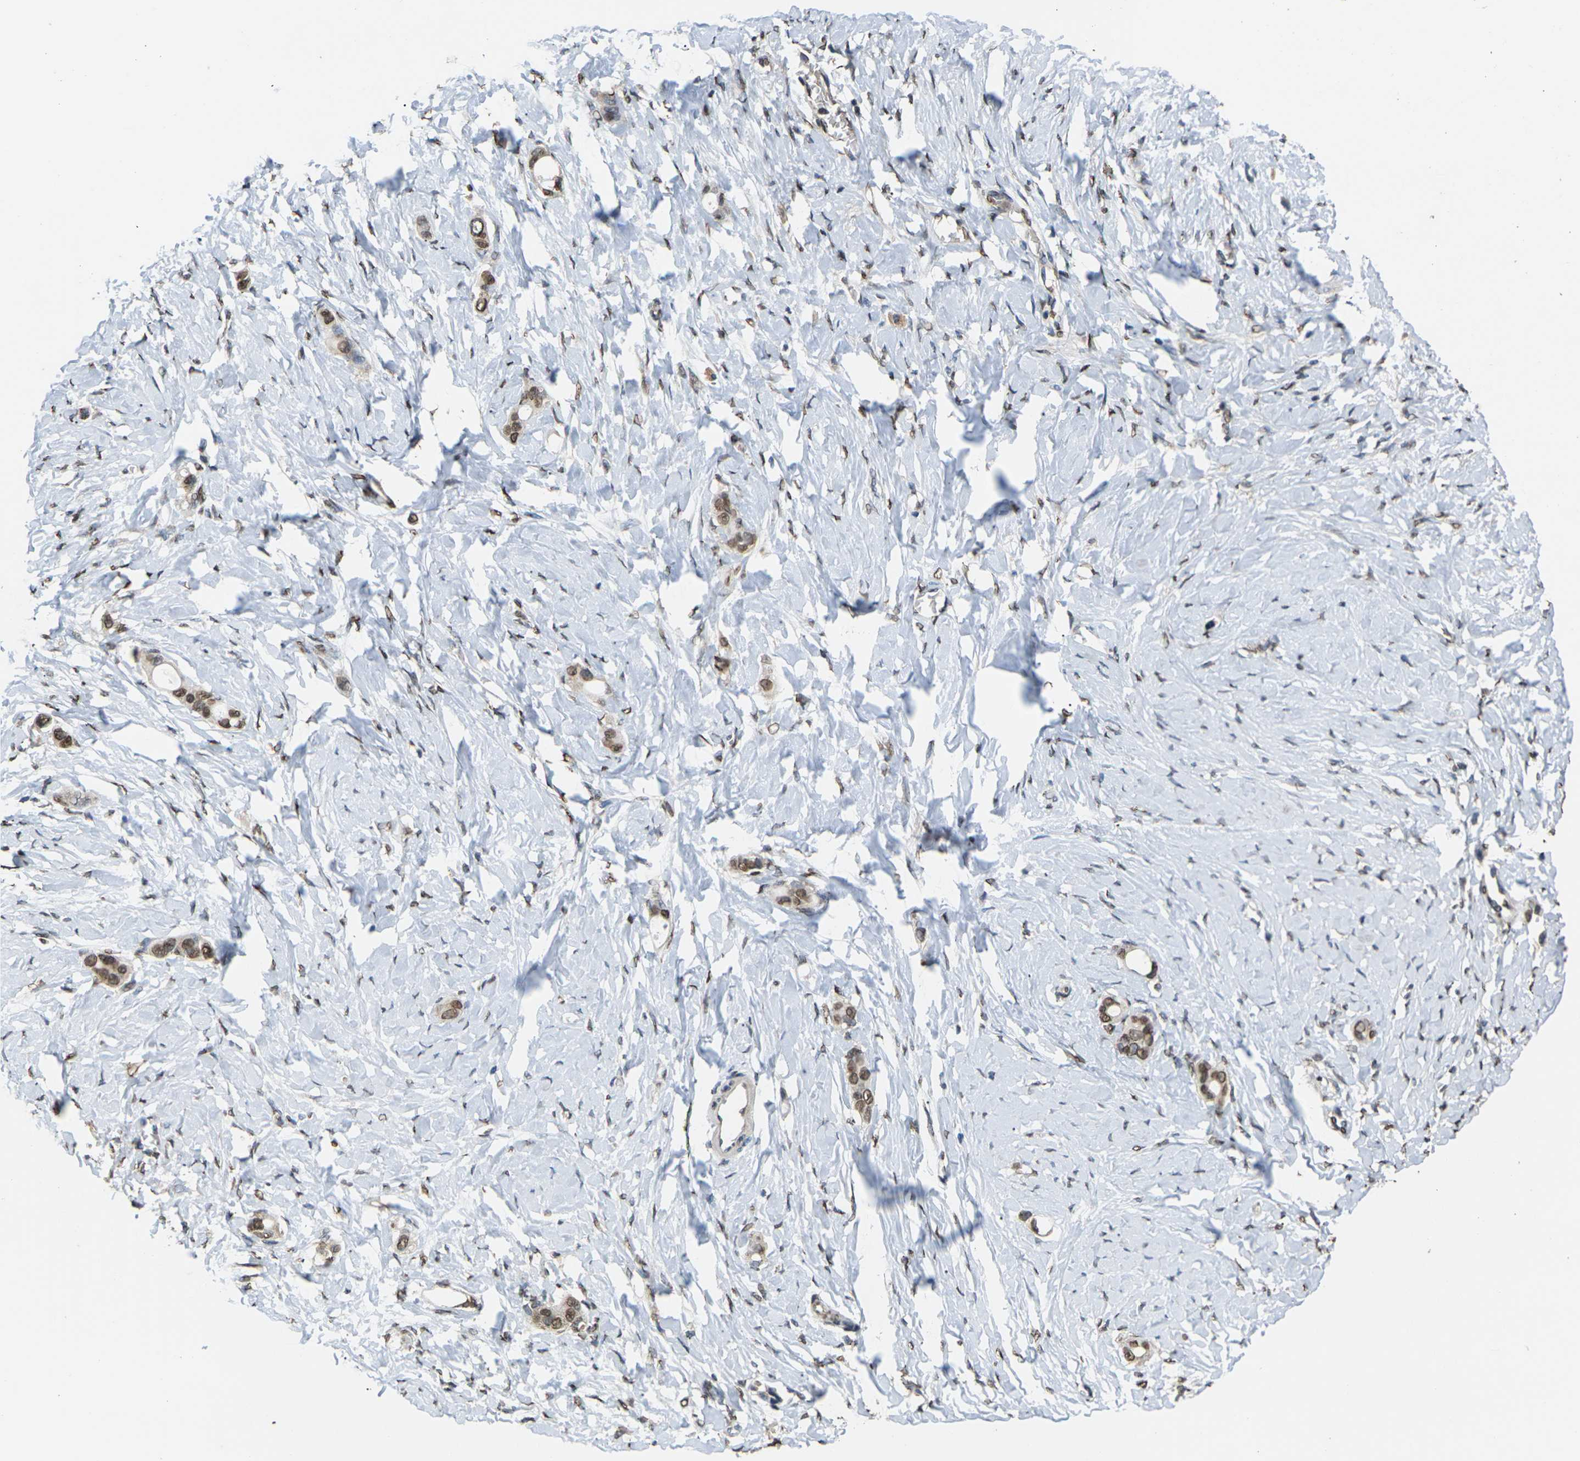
{"staining": {"intensity": "moderate", "quantity": ">75%", "location": "nuclear"}, "tissue": "stomach cancer", "cell_type": "Tumor cells", "image_type": "cancer", "snomed": [{"axis": "morphology", "description": "Adenocarcinoma, NOS"}, {"axis": "topography", "description": "Stomach"}], "caption": "This histopathology image reveals stomach cancer (adenocarcinoma) stained with IHC to label a protein in brown. The nuclear of tumor cells show moderate positivity for the protein. Nuclei are counter-stained blue.", "gene": "EMSY", "patient": {"sex": "female", "age": 75}}